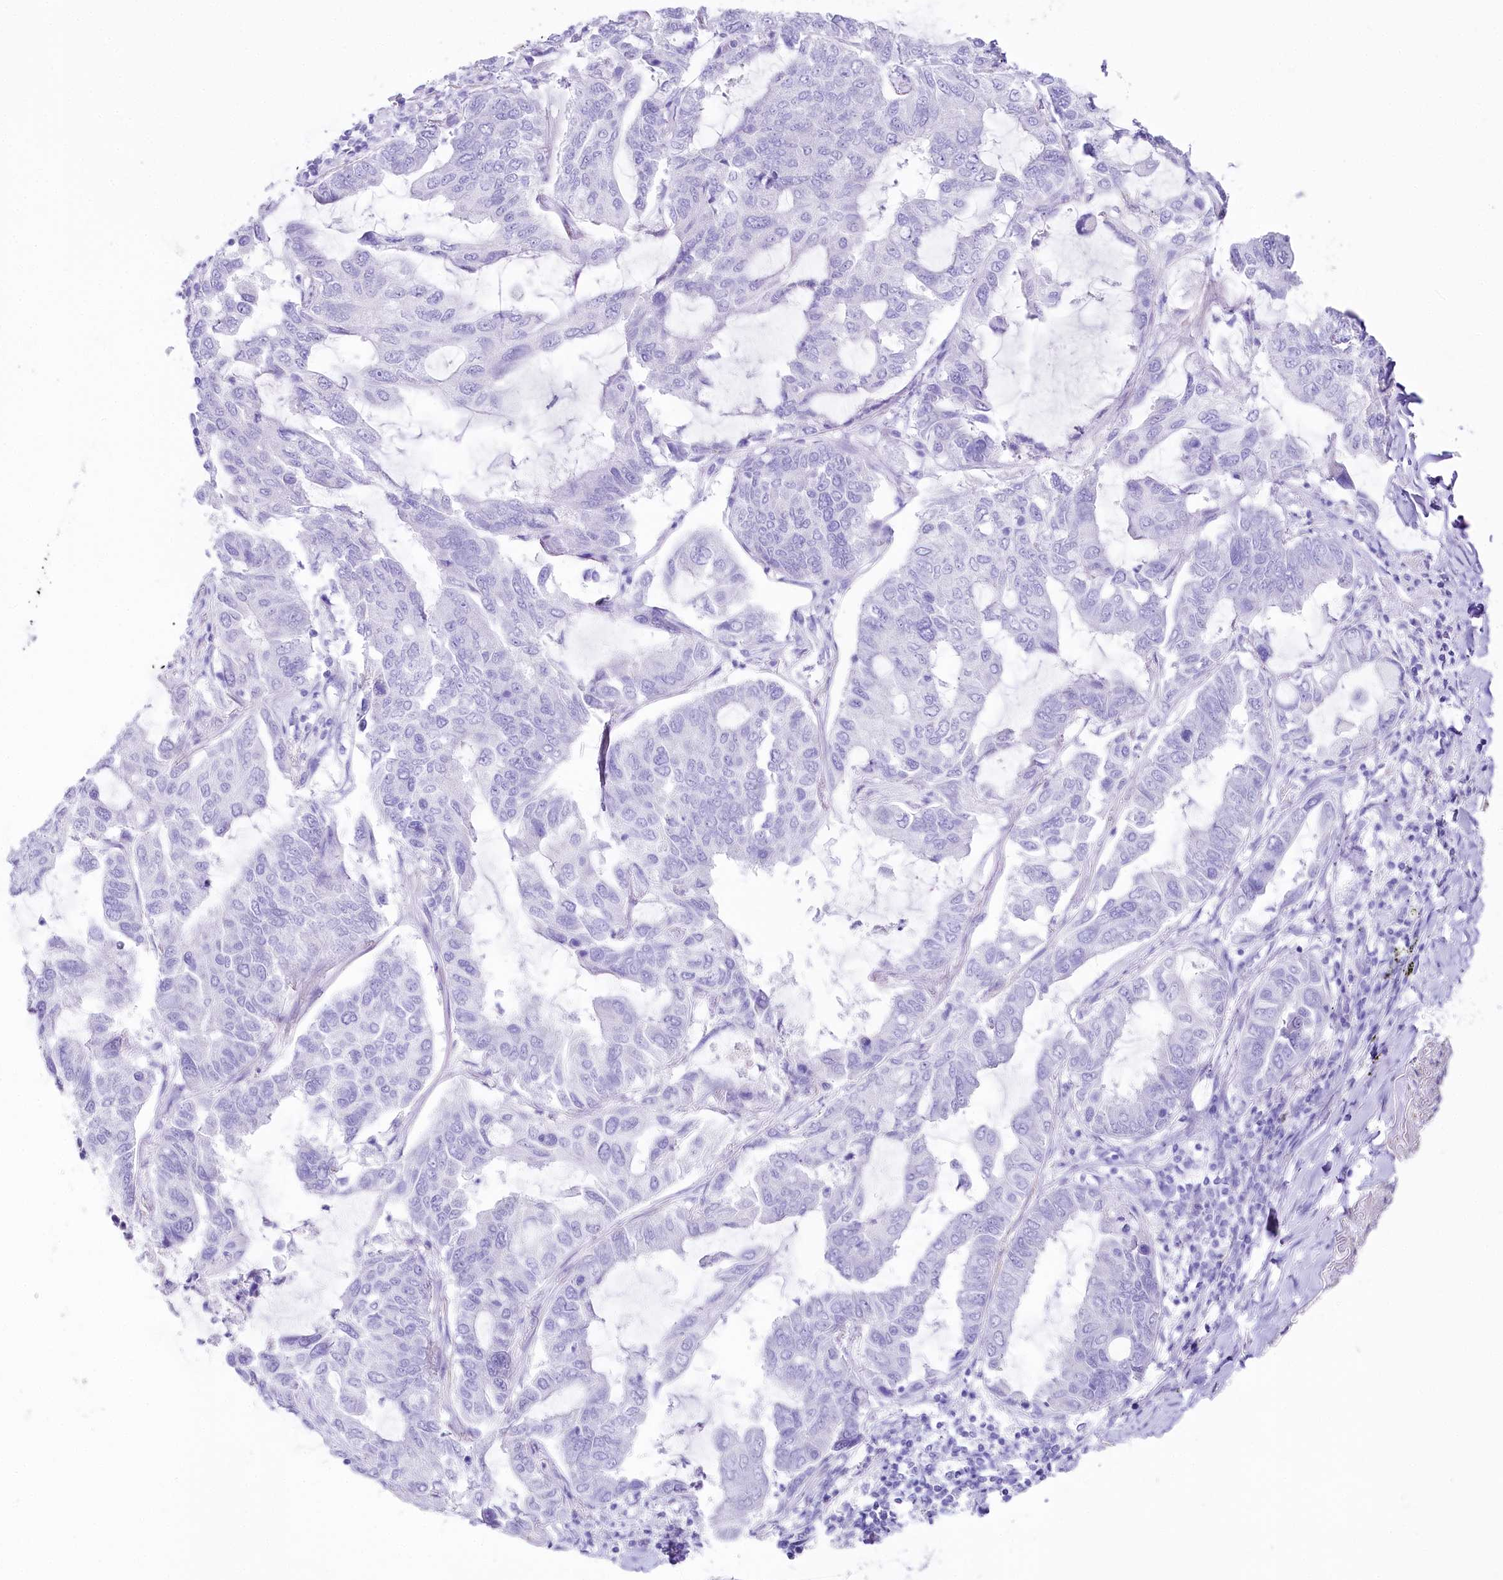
{"staining": {"intensity": "negative", "quantity": "none", "location": "none"}, "tissue": "lung cancer", "cell_type": "Tumor cells", "image_type": "cancer", "snomed": [{"axis": "morphology", "description": "Adenocarcinoma, NOS"}, {"axis": "topography", "description": "Lung"}], "caption": "The micrograph exhibits no staining of tumor cells in lung adenocarcinoma. (DAB (3,3'-diaminobenzidine) immunohistochemistry with hematoxylin counter stain).", "gene": "CSN3", "patient": {"sex": "male", "age": 64}}